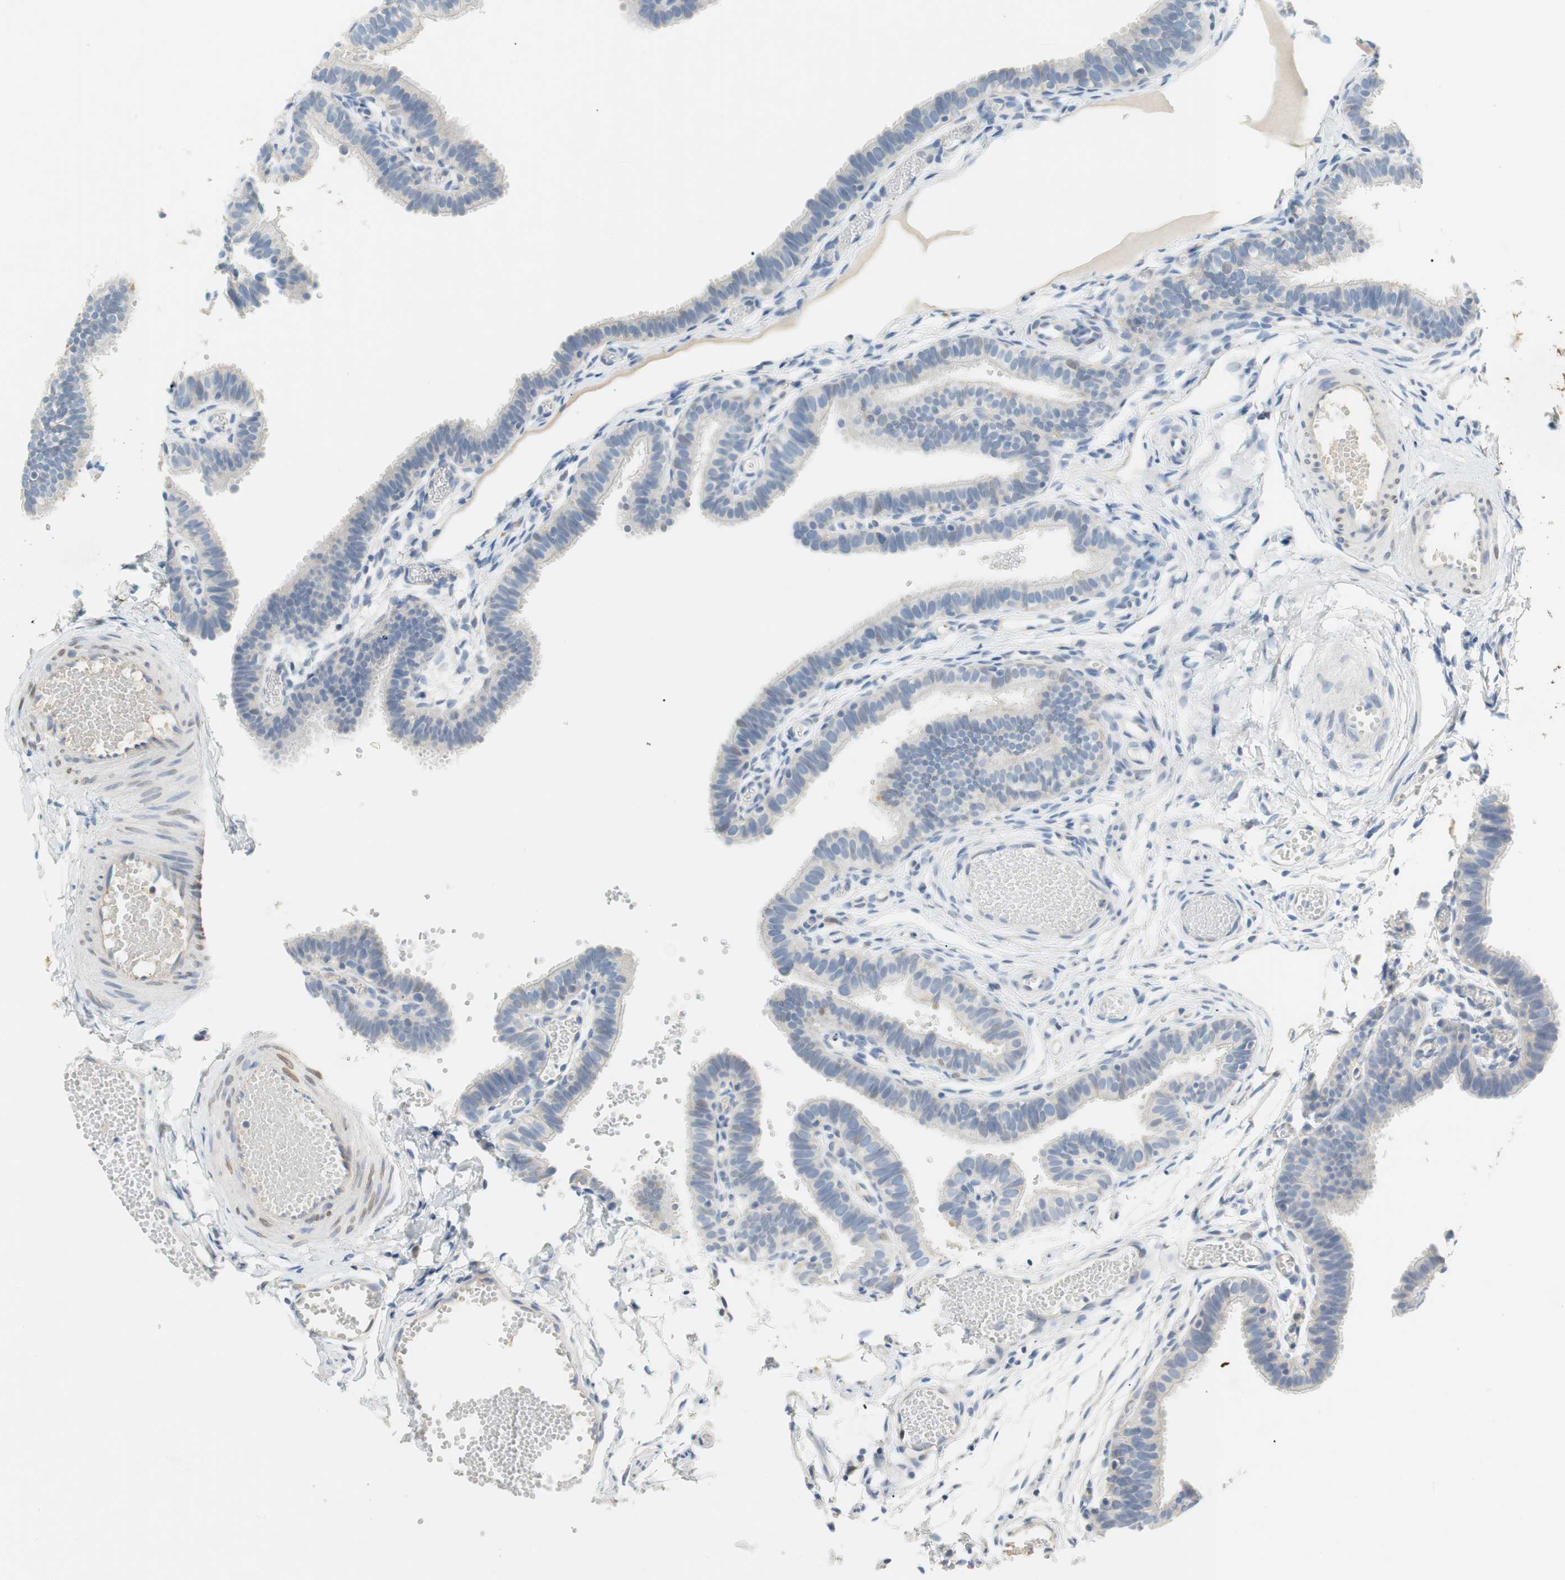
{"staining": {"intensity": "negative", "quantity": "none", "location": "none"}, "tissue": "fallopian tube", "cell_type": "Glandular cells", "image_type": "normal", "snomed": [{"axis": "morphology", "description": "Normal tissue, NOS"}, {"axis": "topography", "description": "Fallopian tube"}, {"axis": "topography", "description": "Placenta"}], "caption": "Glandular cells show no significant protein staining in benign fallopian tube. (IHC, brightfield microscopy, high magnification).", "gene": "CCM2L", "patient": {"sex": "female", "age": 34}}